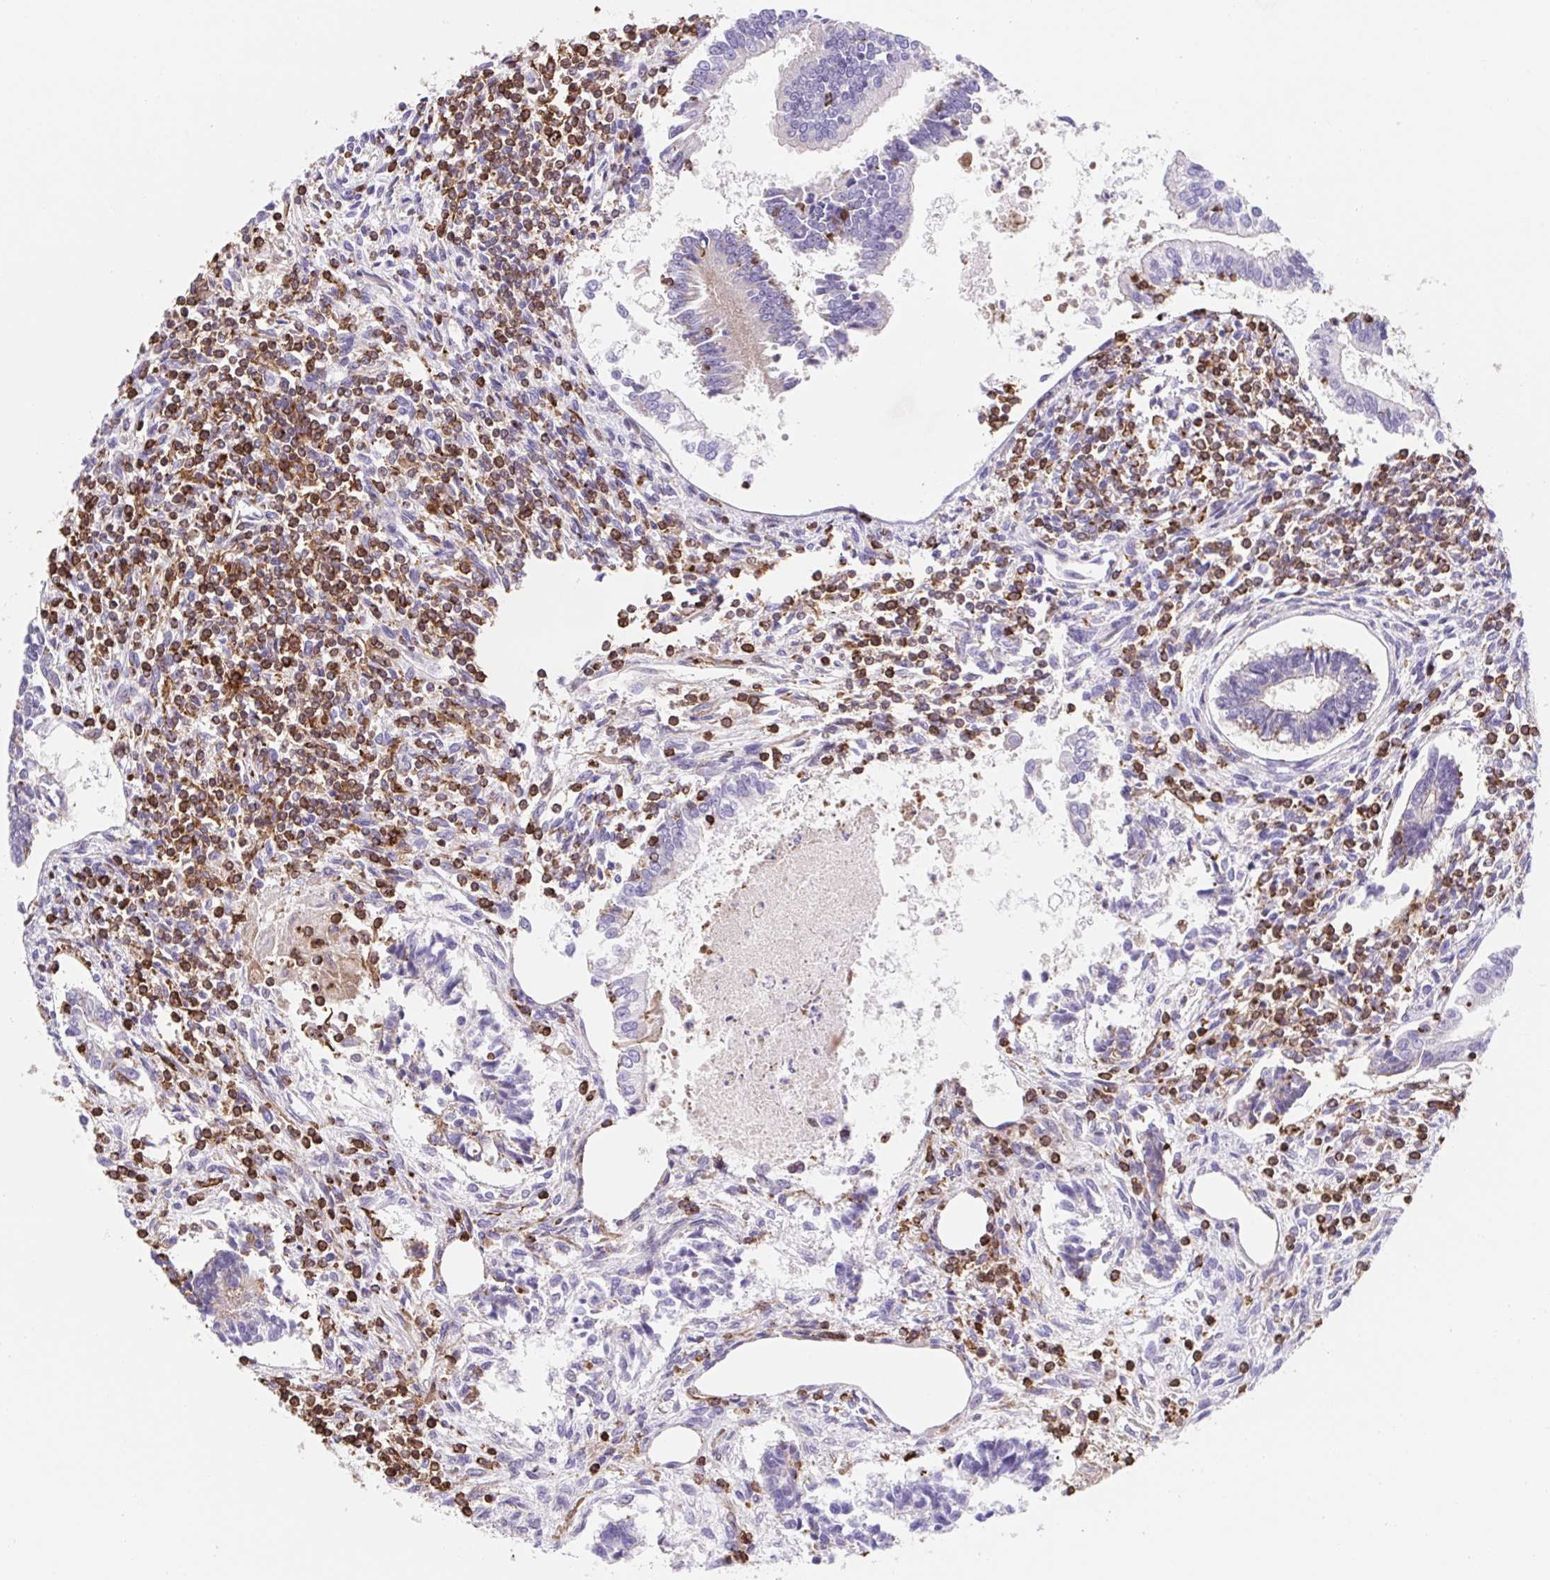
{"staining": {"intensity": "negative", "quantity": "none", "location": "none"}, "tissue": "testis cancer", "cell_type": "Tumor cells", "image_type": "cancer", "snomed": [{"axis": "morphology", "description": "Carcinoma, Embryonal, NOS"}, {"axis": "topography", "description": "Testis"}], "caption": "This photomicrograph is of testis cancer stained with immunohistochemistry to label a protein in brown with the nuclei are counter-stained blue. There is no expression in tumor cells.", "gene": "TPRG1", "patient": {"sex": "male", "age": 37}}